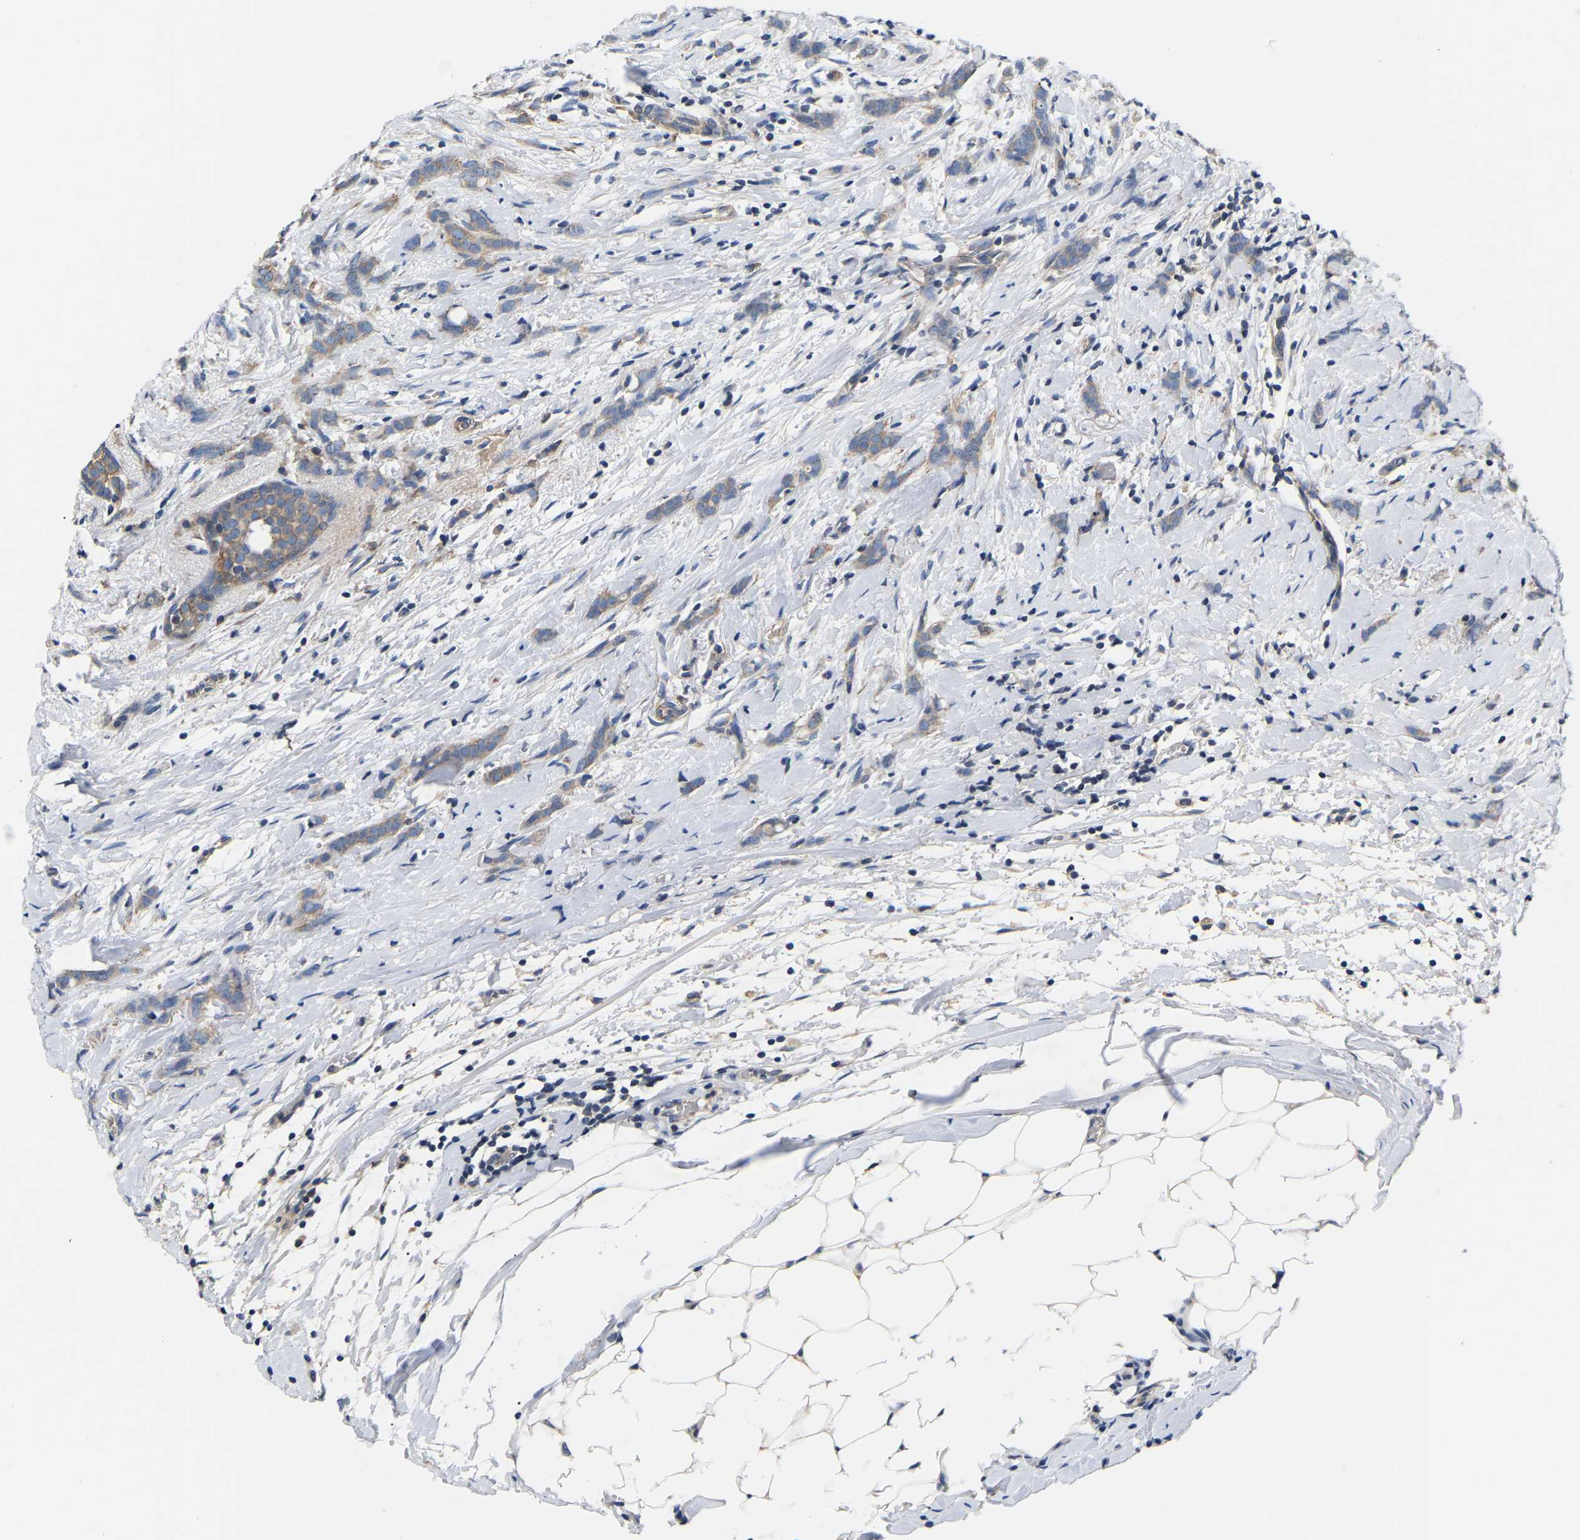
{"staining": {"intensity": "weak", "quantity": ">75%", "location": "cytoplasmic/membranous"}, "tissue": "breast cancer", "cell_type": "Tumor cells", "image_type": "cancer", "snomed": [{"axis": "morphology", "description": "Lobular carcinoma, in situ"}, {"axis": "morphology", "description": "Lobular carcinoma"}, {"axis": "topography", "description": "Breast"}], "caption": "Immunohistochemical staining of human breast cancer (lobular carcinoma) displays weak cytoplasmic/membranous protein staining in about >75% of tumor cells.", "gene": "AIMP2", "patient": {"sex": "female", "age": 41}}